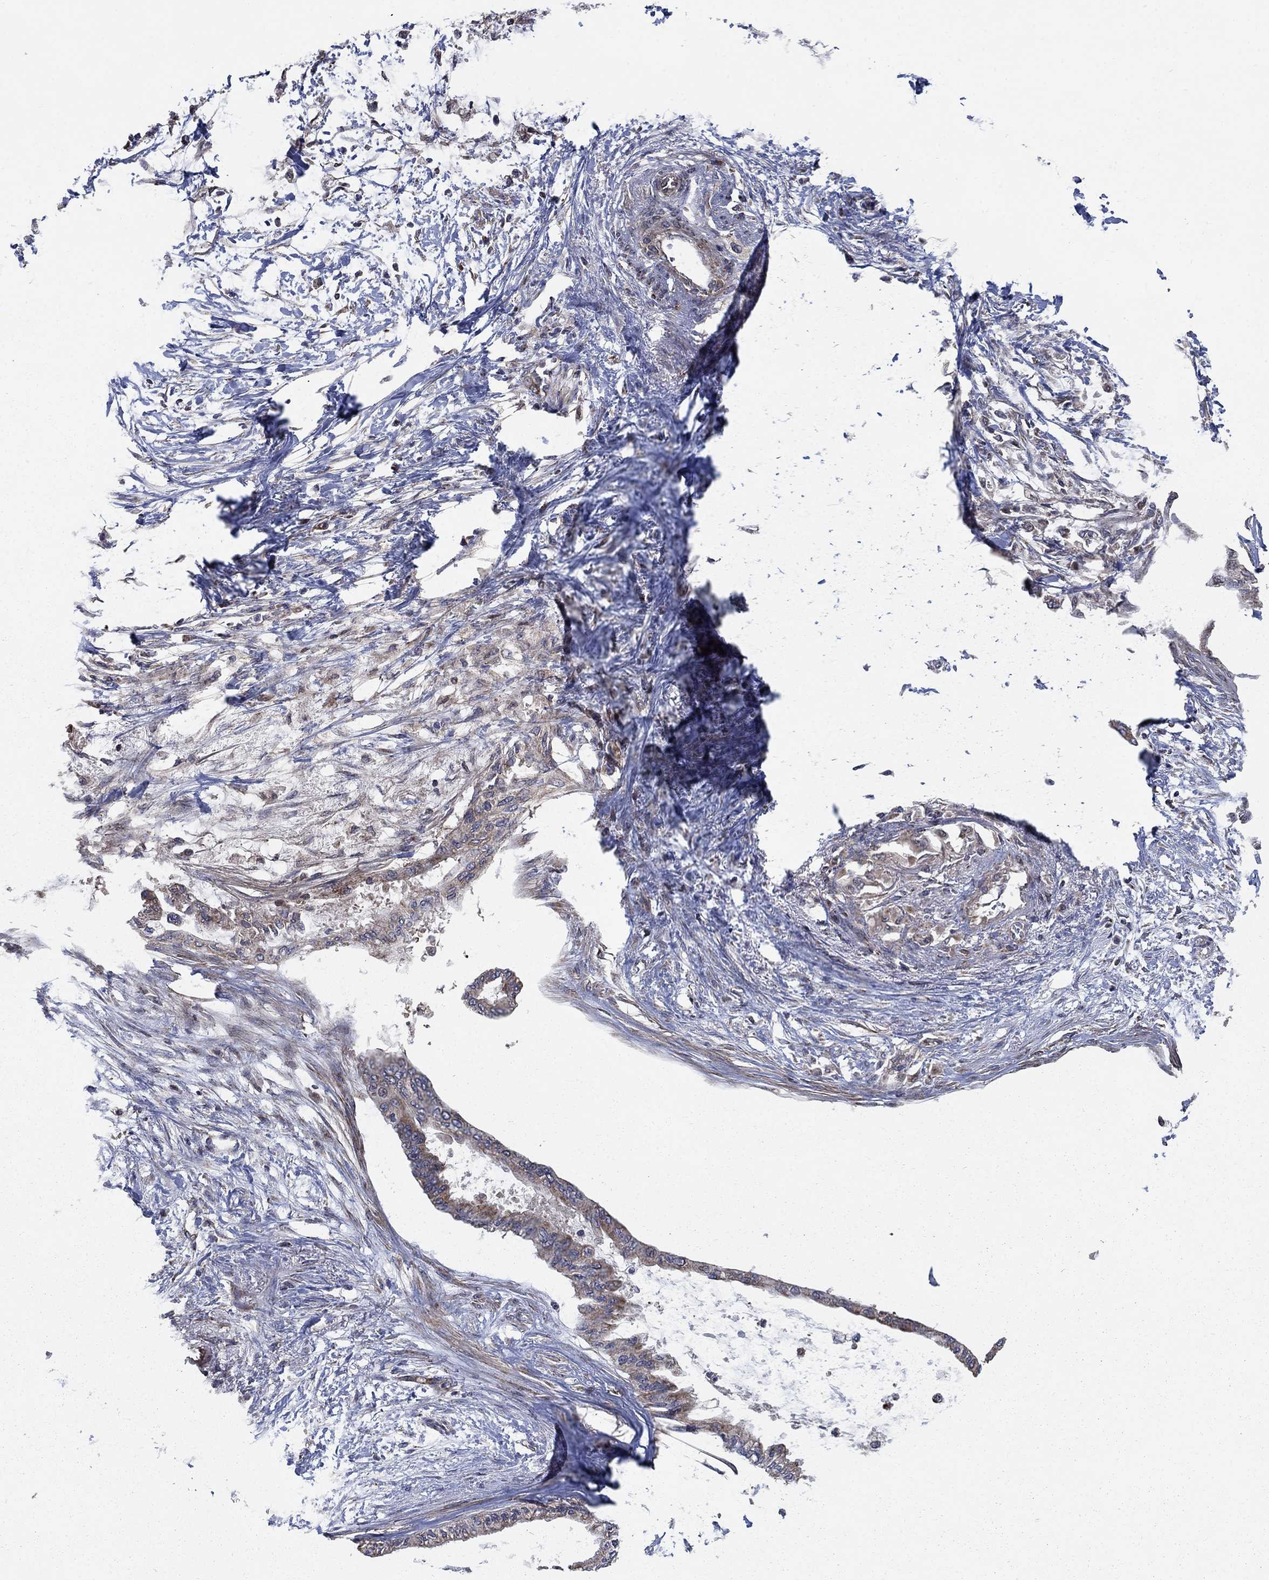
{"staining": {"intensity": "negative", "quantity": "none", "location": "none"}, "tissue": "pancreatic cancer", "cell_type": "Tumor cells", "image_type": "cancer", "snomed": [{"axis": "morphology", "description": "Normal tissue, NOS"}, {"axis": "morphology", "description": "Adenocarcinoma, NOS"}, {"axis": "topography", "description": "Pancreas"}, {"axis": "topography", "description": "Duodenum"}], "caption": "IHC of human adenocarcinoma (pancreatic) reveals no positivity in tumor cells.", "gene": "NME7", "patient": {"sex": "female", "age": 60}}